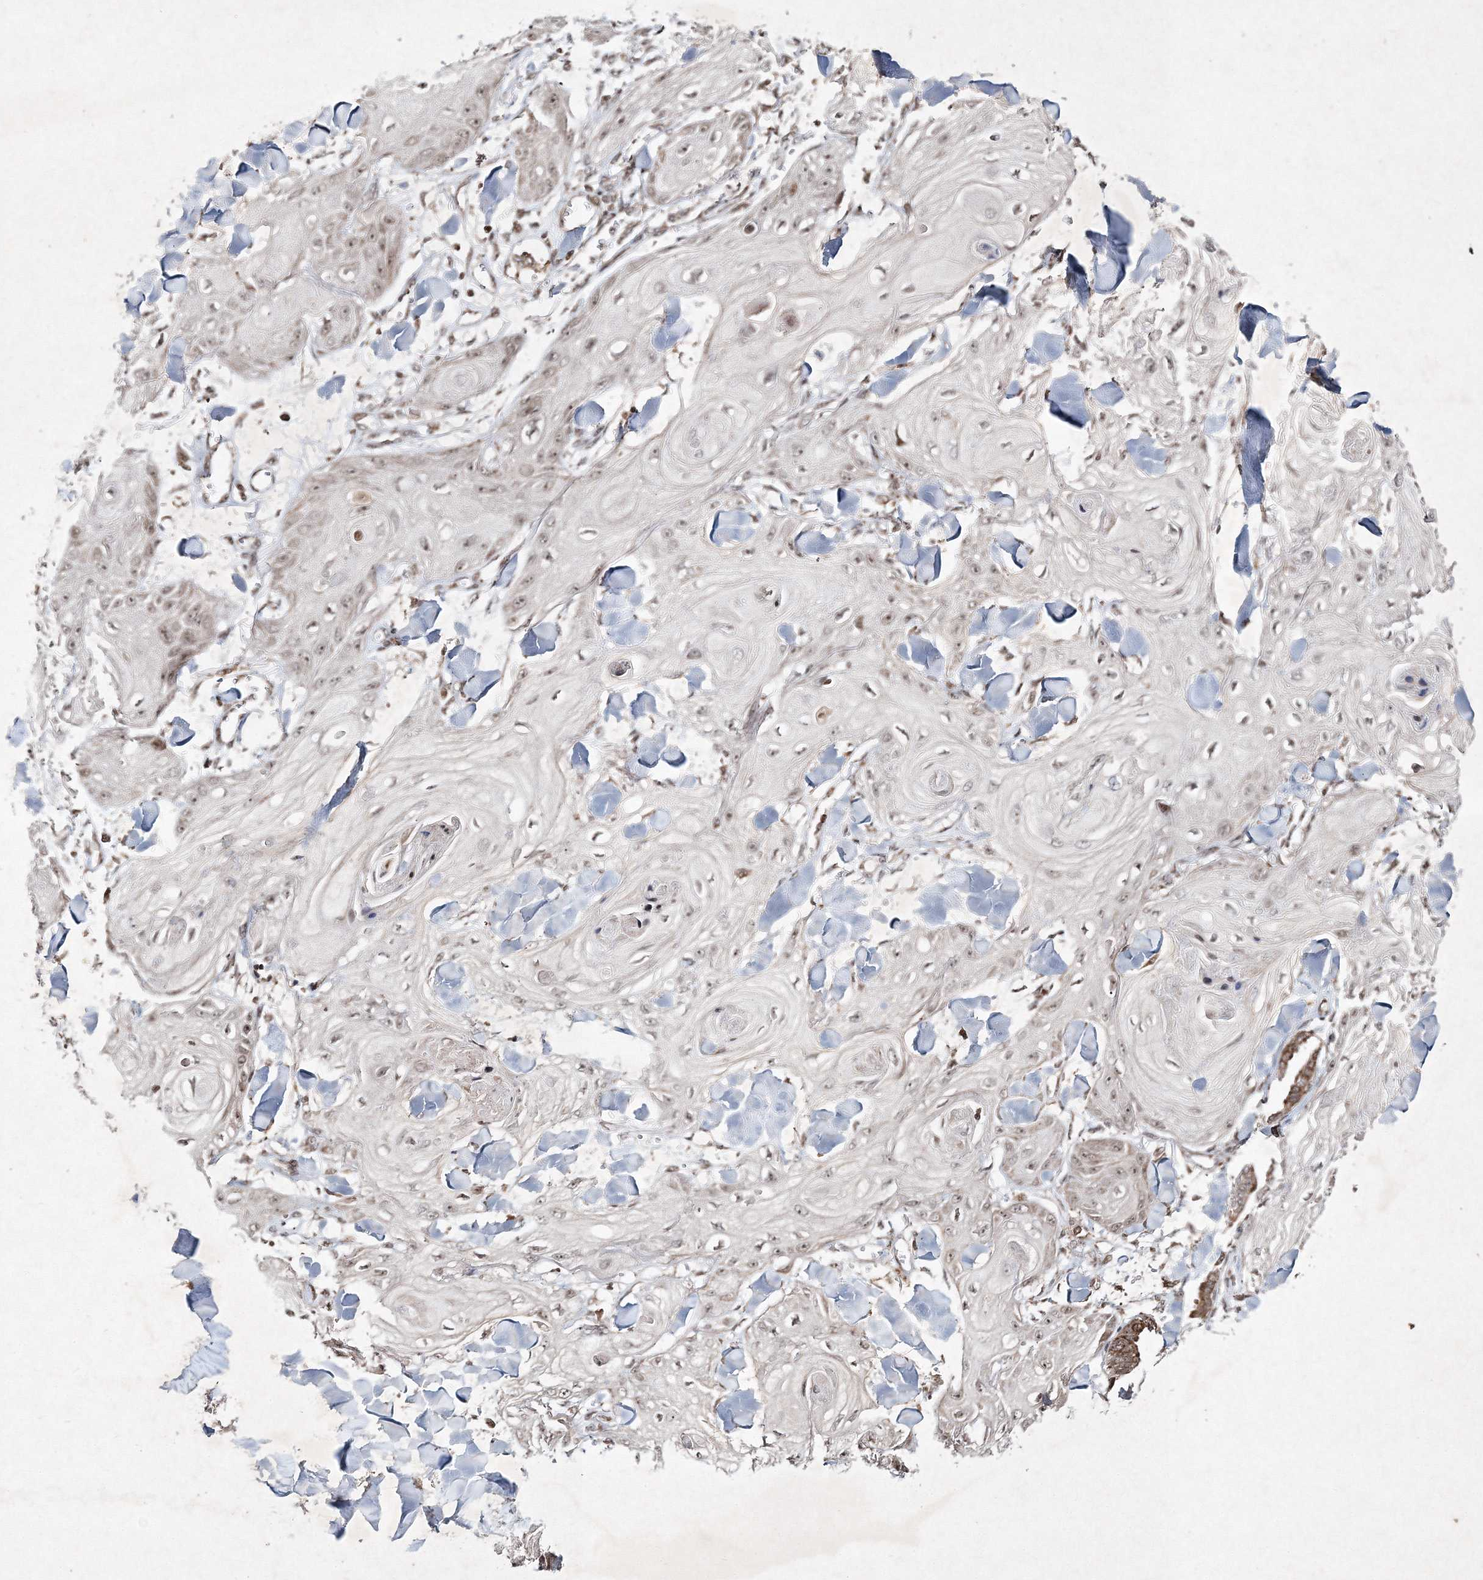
{"staining": {"intensity": "weak", "quantity": "25%-75%", "location": "nuclear"}, "tissue": "skin cancer", "cell_type": "Tumor cells", "image_type": "cancer", "snomed": [{"axis": "morphology", "description": "Squamous cell carcinoma, NOS"}, {"axis": "topography", "description": "Skin"}], "caption": "Skin cancer stained with immunohistochemistry (IHC) demonstrates weak nuclear positivity in about 25%-75% of tumor cells.", "gene": "CARM1", "patient": {"sex": "male", "age": 74}}